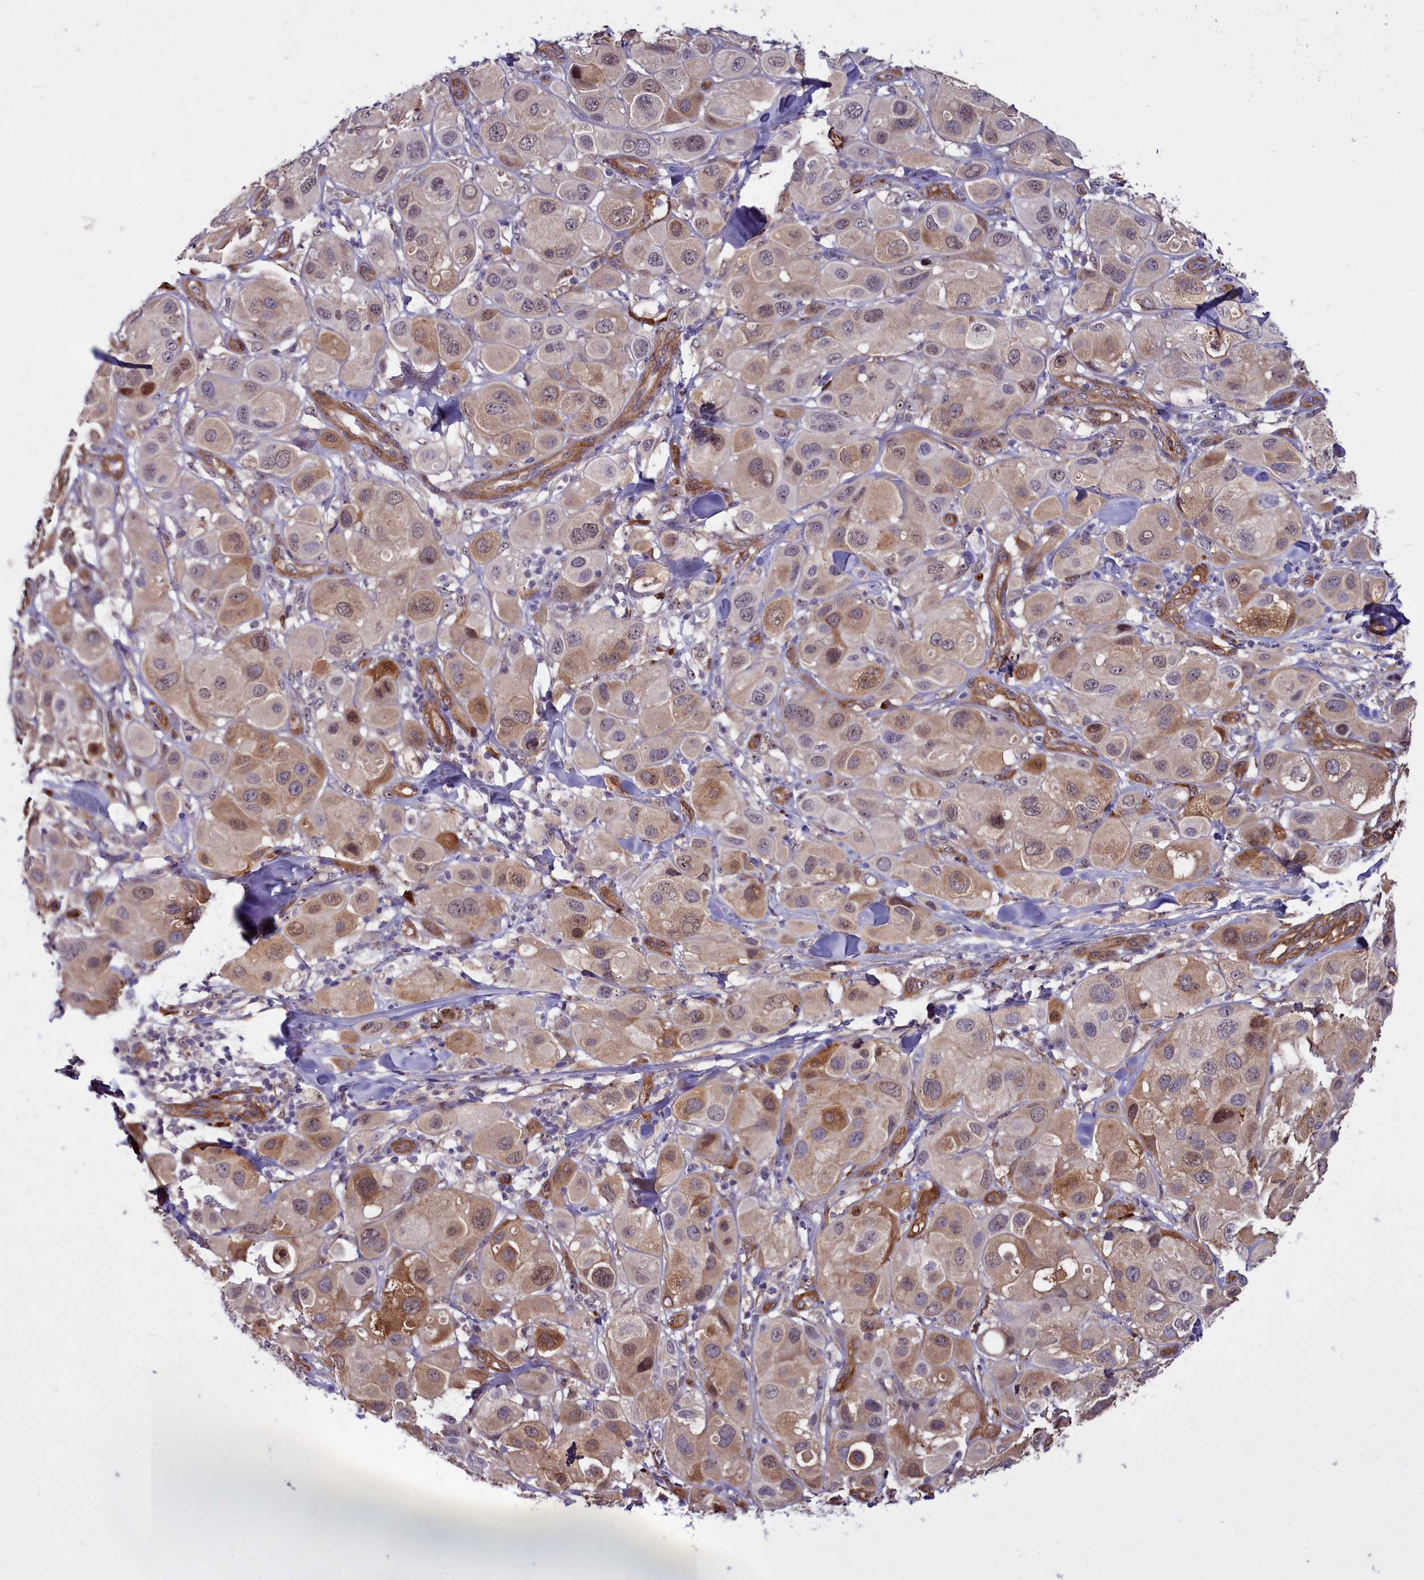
{"staining": {"intensity": "moderate", "quantity": "<25%", "location": "cytoplasmic/membranous,nuclear"}, "tissue": "melanoma", "cell_type": "Tumor cells", "image_type": "cancer", "snomed": [{"axis": "morphology", "description": "Malignant melanoma, Metastatic site"}, {"axis": "topography", "description": "Skin"}], "caption": "Protein analysis of malignant melanoma (metastatic site) tissue displays moderate cytoplasmic/membranous and nuclear positivity in about <25% of tumor cells.", "gene": "BCAR1", "patient": {"sex": "male", "age": 41}}